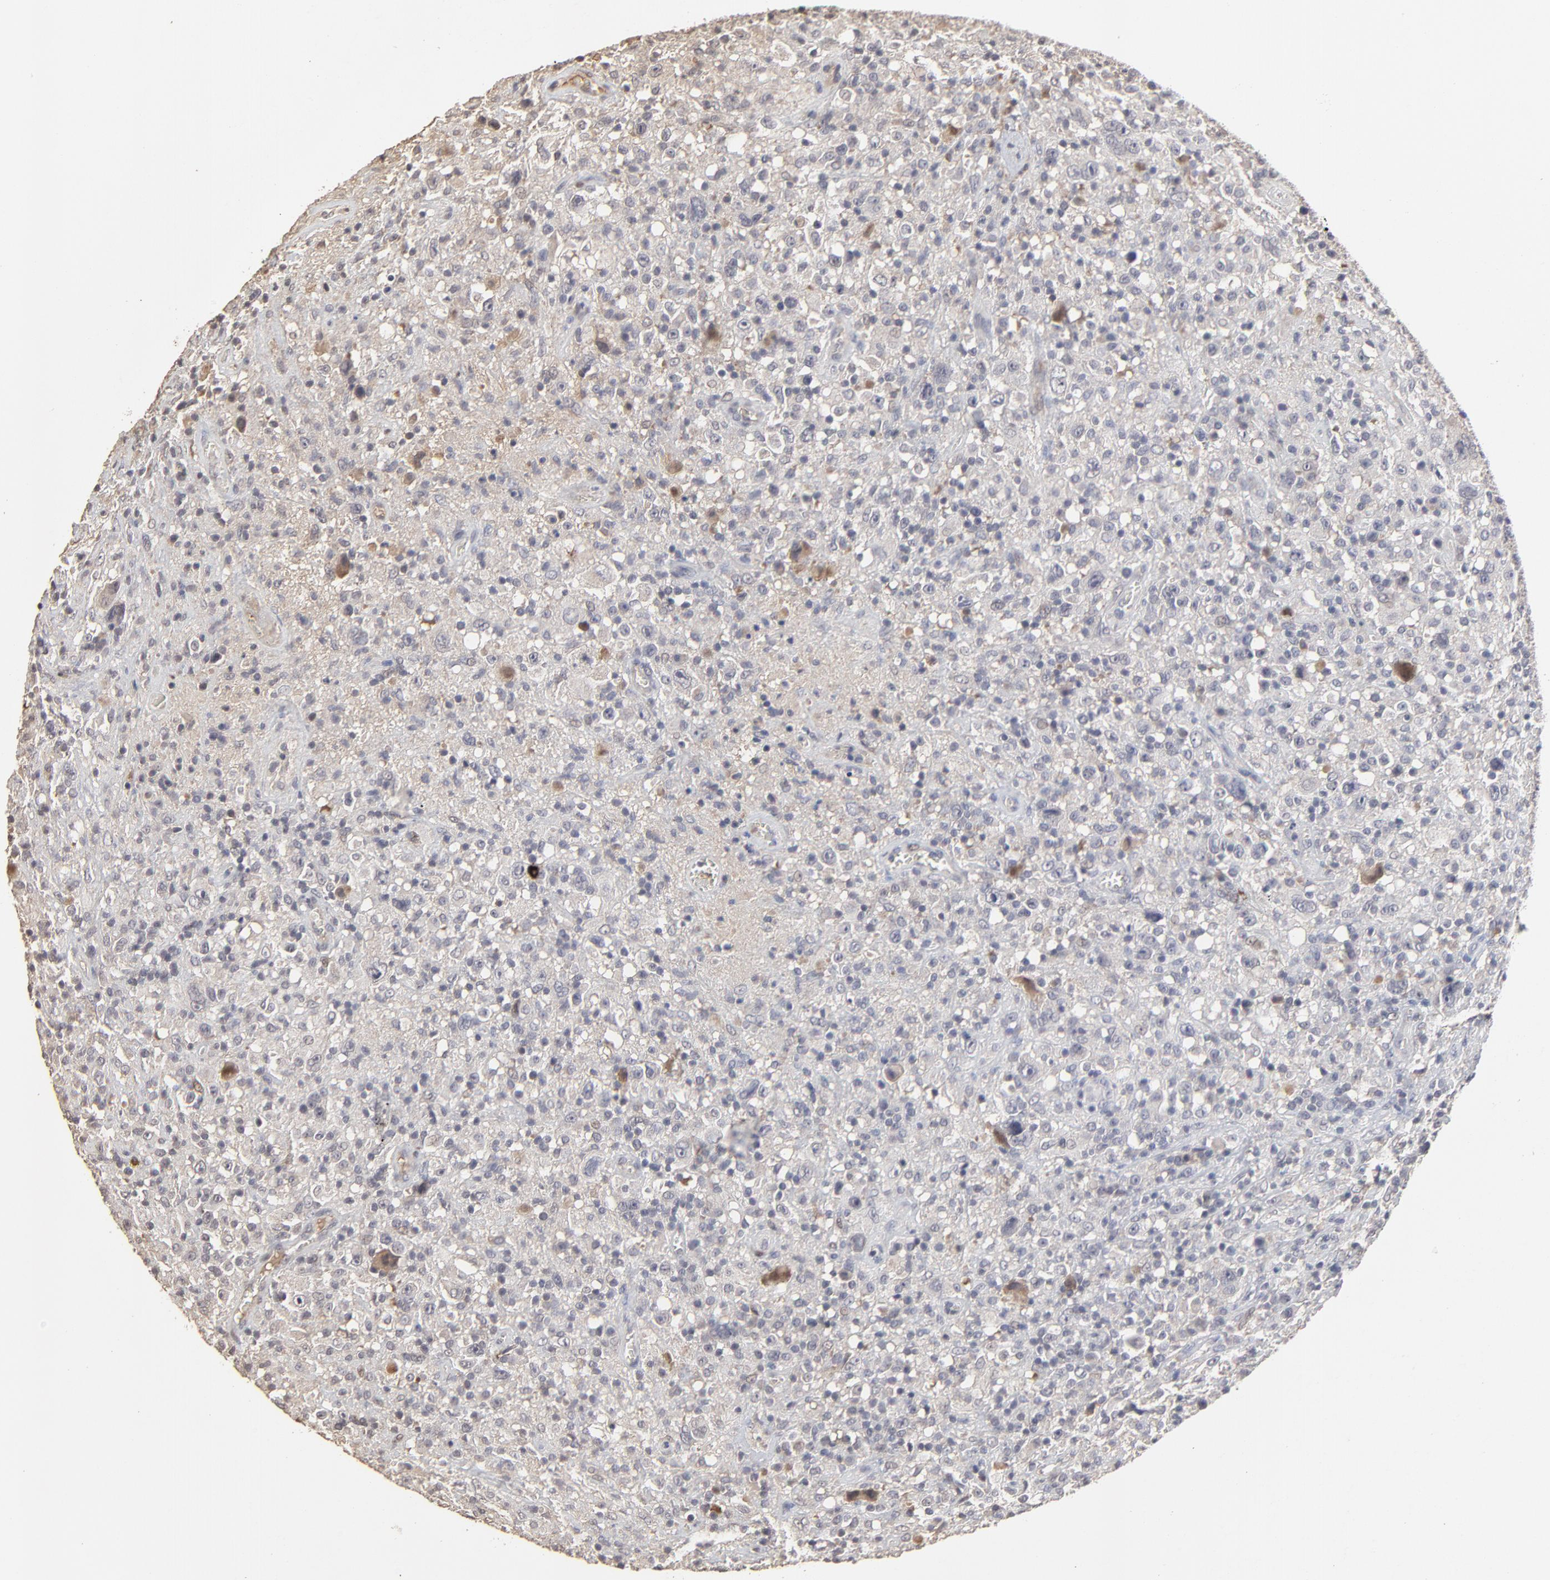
{"staining": {"intensity": "negative", "quantity": "none", "location": "none"}, "tissue": "lymphoma", "cell_type": "Tumor cells", "image_type": "cancer", "snomed": [{"axis": "morphology", "description": "Hodgkin's disease, NOS"}, {"axis": "topography", "description": "Lymph node"}], "caption": "The histopathology image demonstrates no significant staining in tumor cells of lymphoma. The staining was performed using DAB to visualize the protein expression in brown, while the nuclei were stained in blue with hematoxylin (Magnification: 20x).", "gene": "VPREB3", "patient": {"sex": "male", "age": 46}}